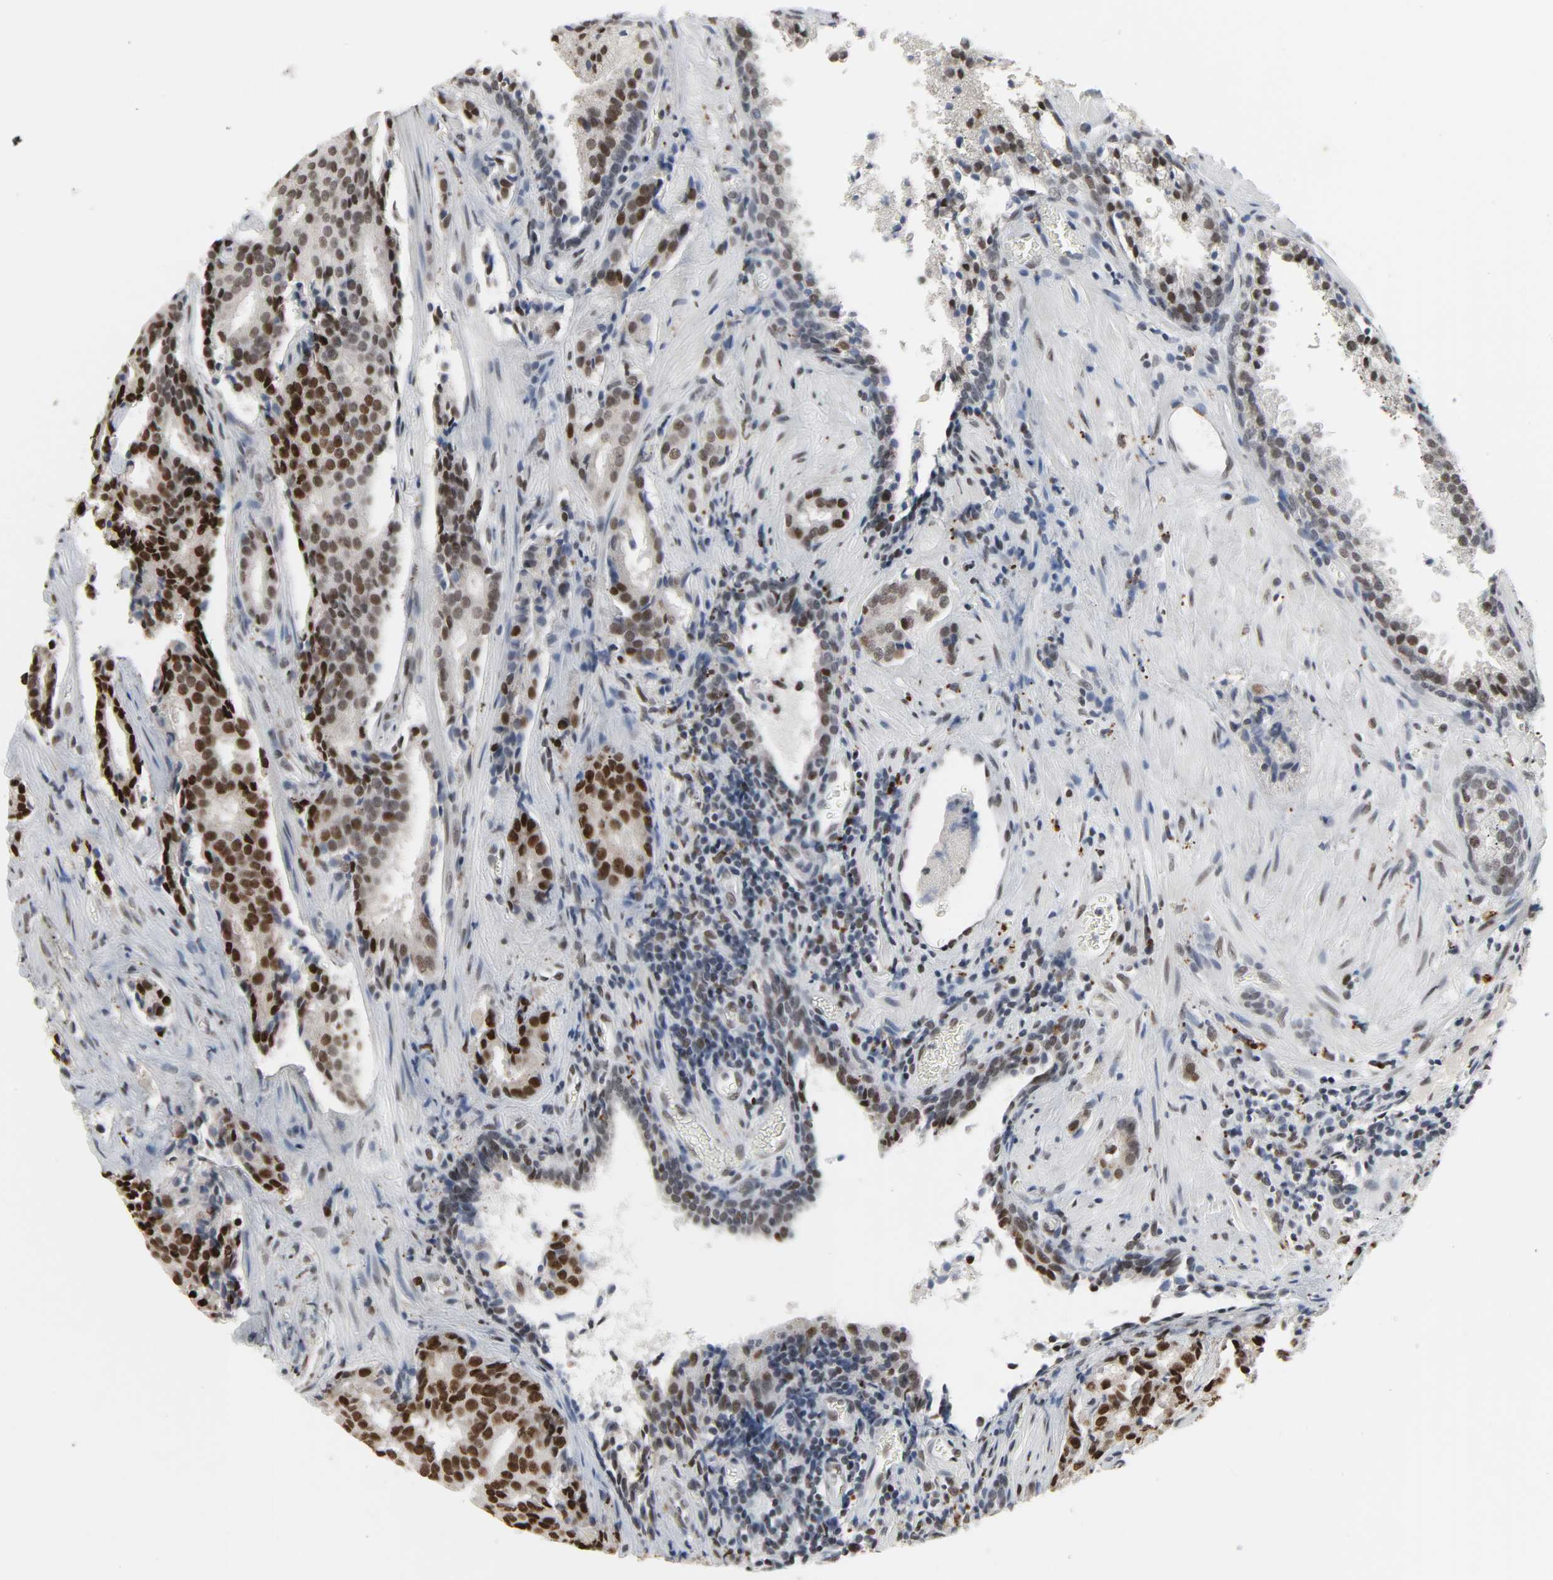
{"staining": {"intensity": "strong", "quantity": ">75%", "location": "nuclear"}, "tissue": "prostate cancer", "cell_type": "Tumor cells", "image_type": "cancer", "snomed": [{"axis": "morphology", "description": "Adenocarcinoma, High grade"}, {"axis": "topography", "description": "Prostate"}], "caption": "A brown stain shows strong nuclear staining of a protein in human prostate cancer (adenocarcinoma (high-grade)) tumor cells.", "gene": "DAZAP1", "patient": {"sex": "male", "age": 58}}